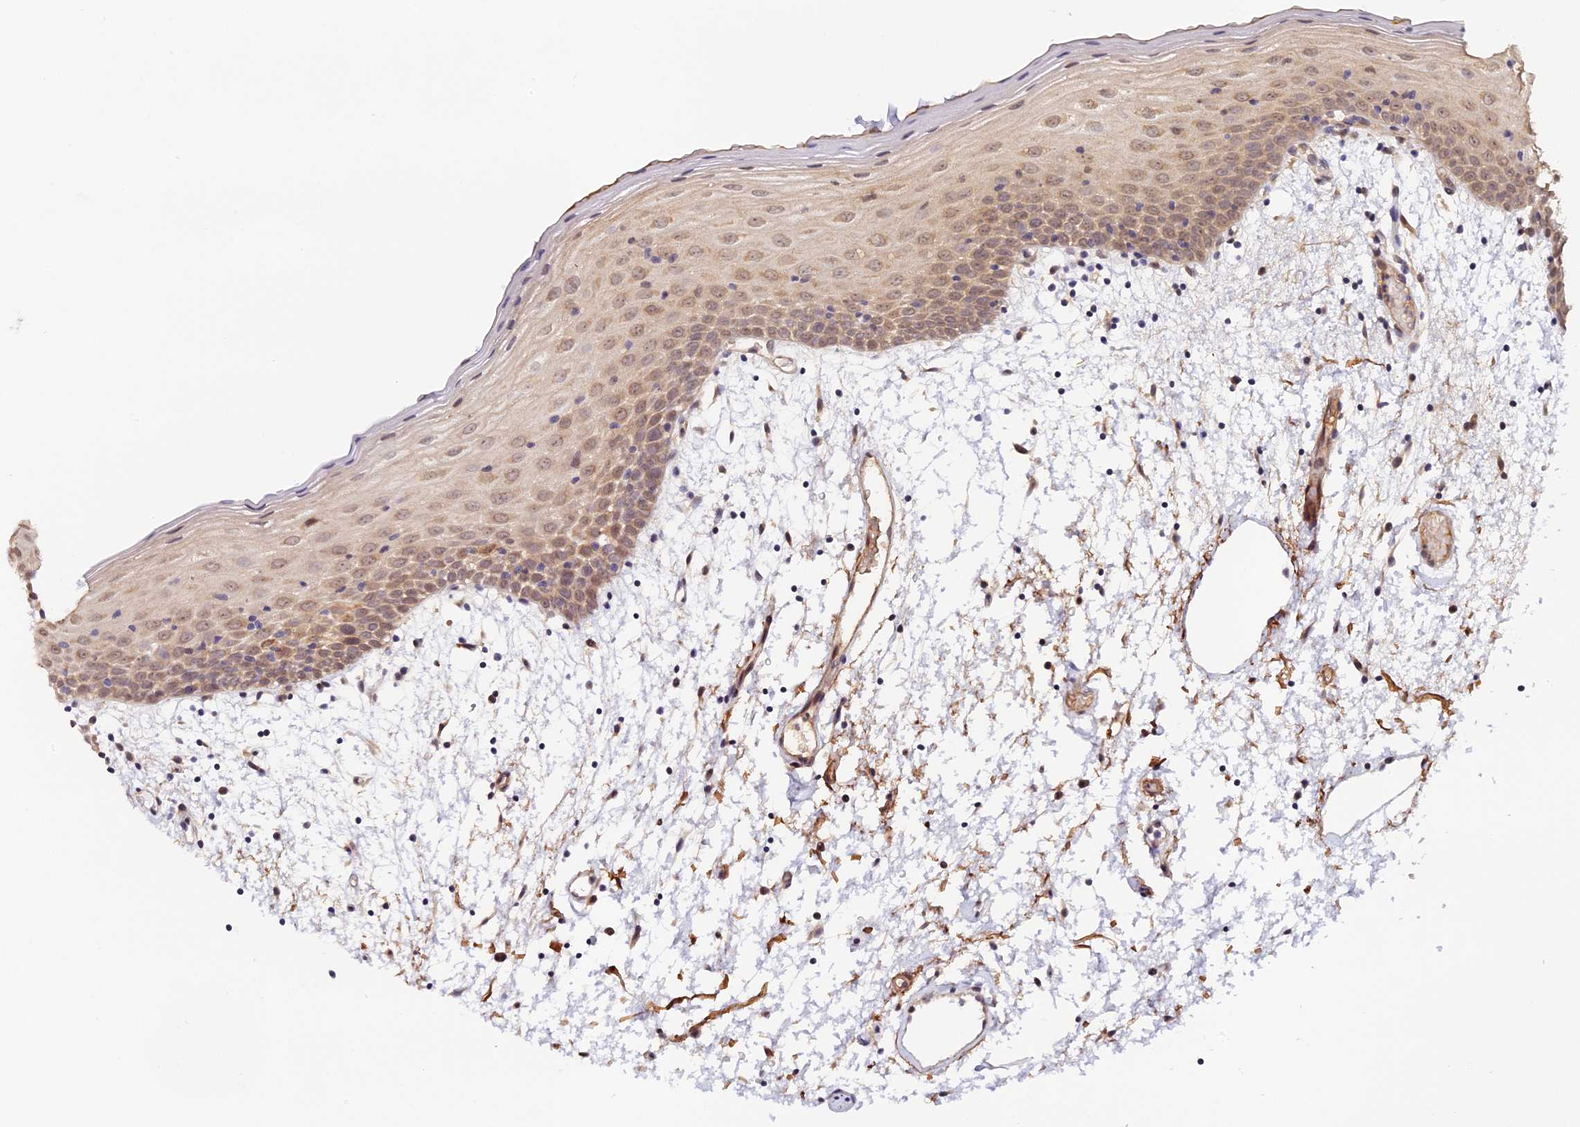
{"staining": {"intensity": "moderate", "quantity": "25%-75%", "location": "cytoplasmic/membranous,nuclear"}, "tissue": "oral mucosa", "cell_type": "Squamous epithelial cells", "image_type": "normal", "snomed": [{"axis": "morphology", "description": "Normal tissue, NOS"}, {"axis": "topography", "description": "Skeletal muscle"}, {"axis": "topography", "description": "Oral tissue"}, {"axis": "topography", "description": "Salivary gland"}, {"axis": "topography", "description": "Peripheral nerve tissue"}], "caption": "Human oral mucosa stained for a protein (brown) shows moderate cytoplasmic/membranous,nuclear positive positivity in about 25%-75% of squamous epithelial cells.", "gene": "IMPACT", "patient": {"sex": "male", "age": 54}}